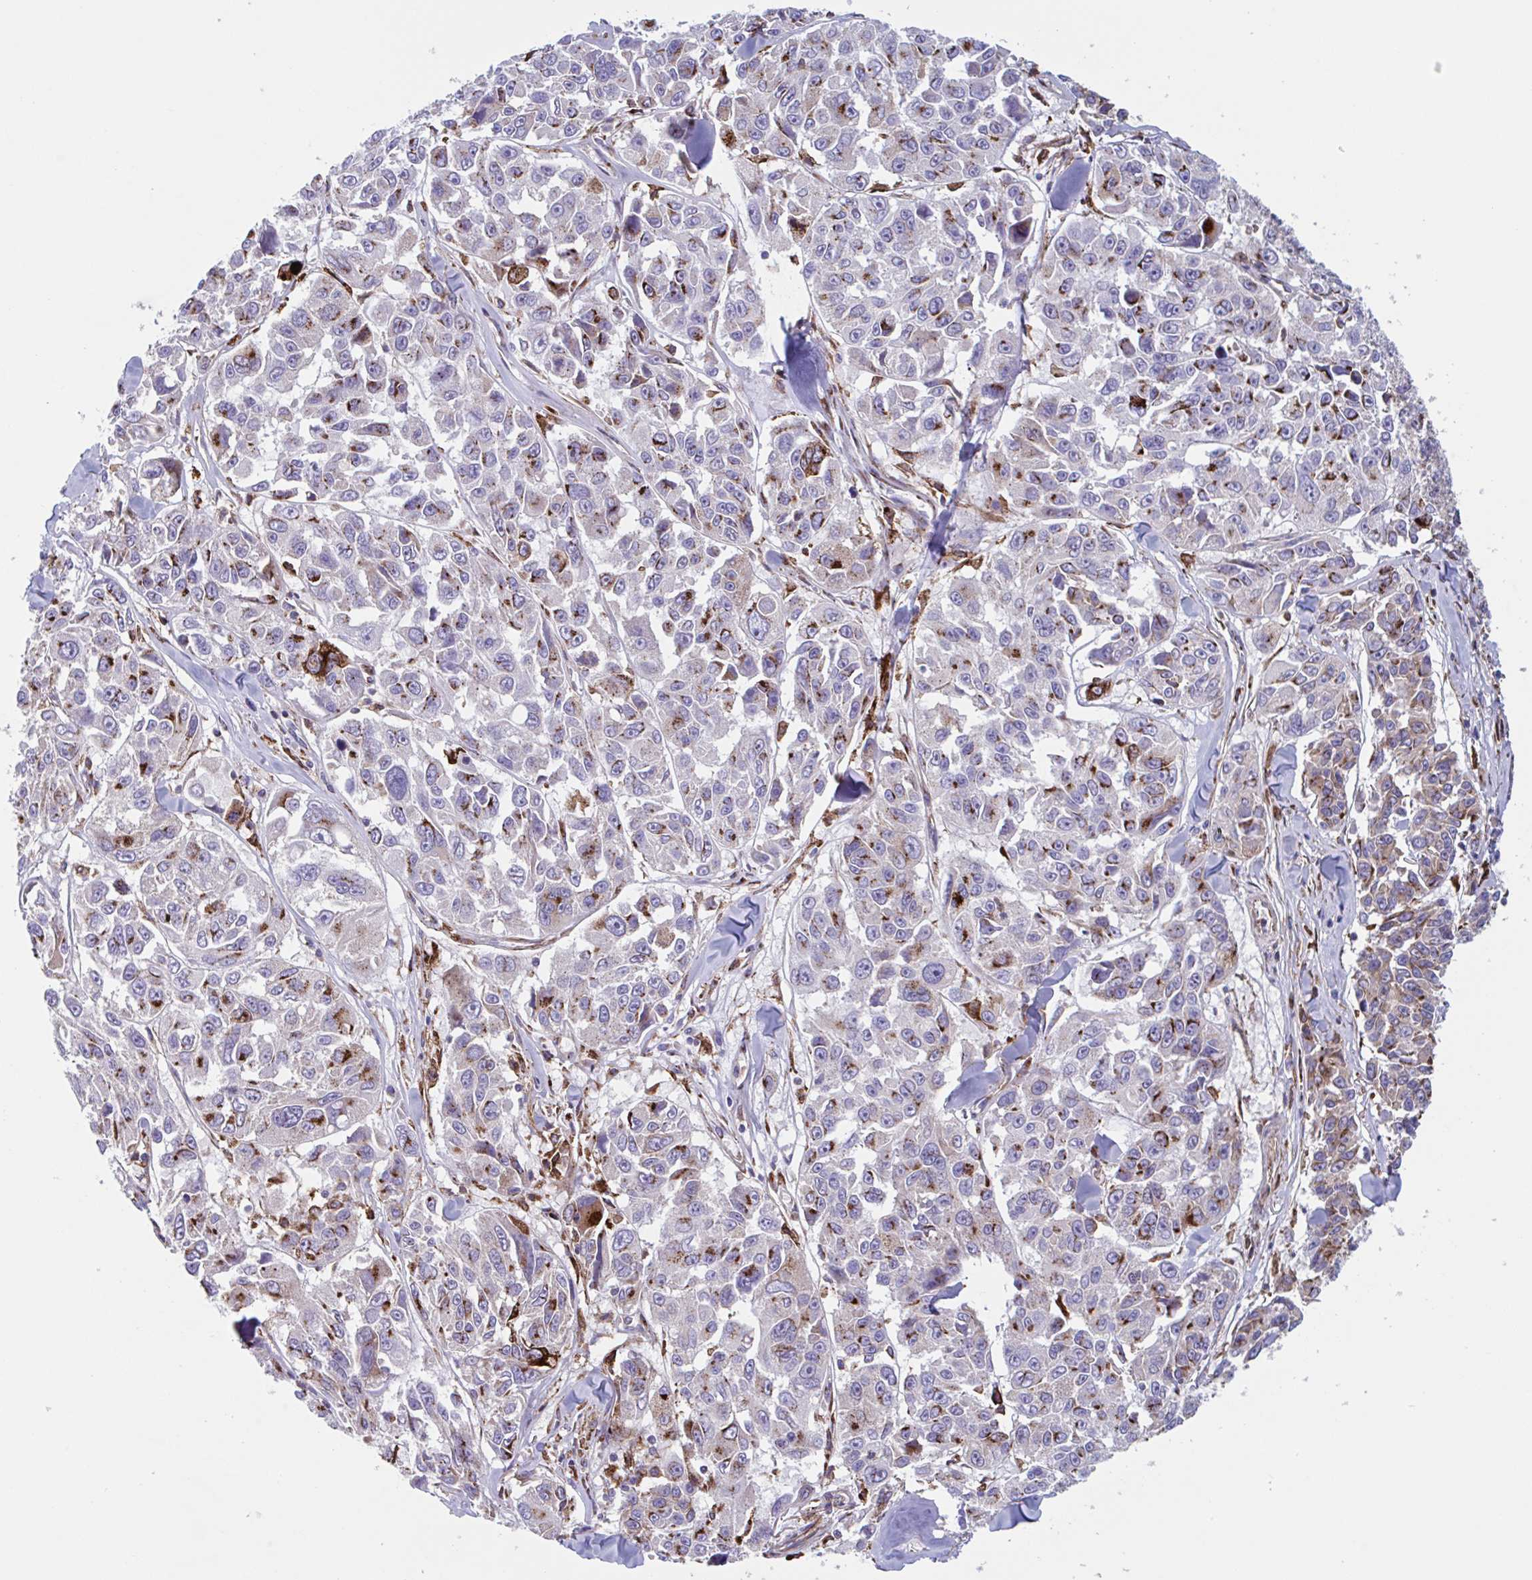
{"staining": {"intensity": "strong", "quantity": "25%-75%", "location": "cytoplasmic/membranous"}, "tissue": "melanoma", "cell_type": "Tumor cells", "image_type": "cancer", "snomed": [{"axis": "morphology", "description": "Malignant melanoma, NOS"}, {"axis": "topography", "description": "Skin"}], "caption": "A high amount of strong cytoplasmic/membranous positivity is appreciated in approximately 25%-75% of tumor cells in malignant melanoma tissue.", "gene": "RFK", "patient": {"sex": "female", "age": 66}}